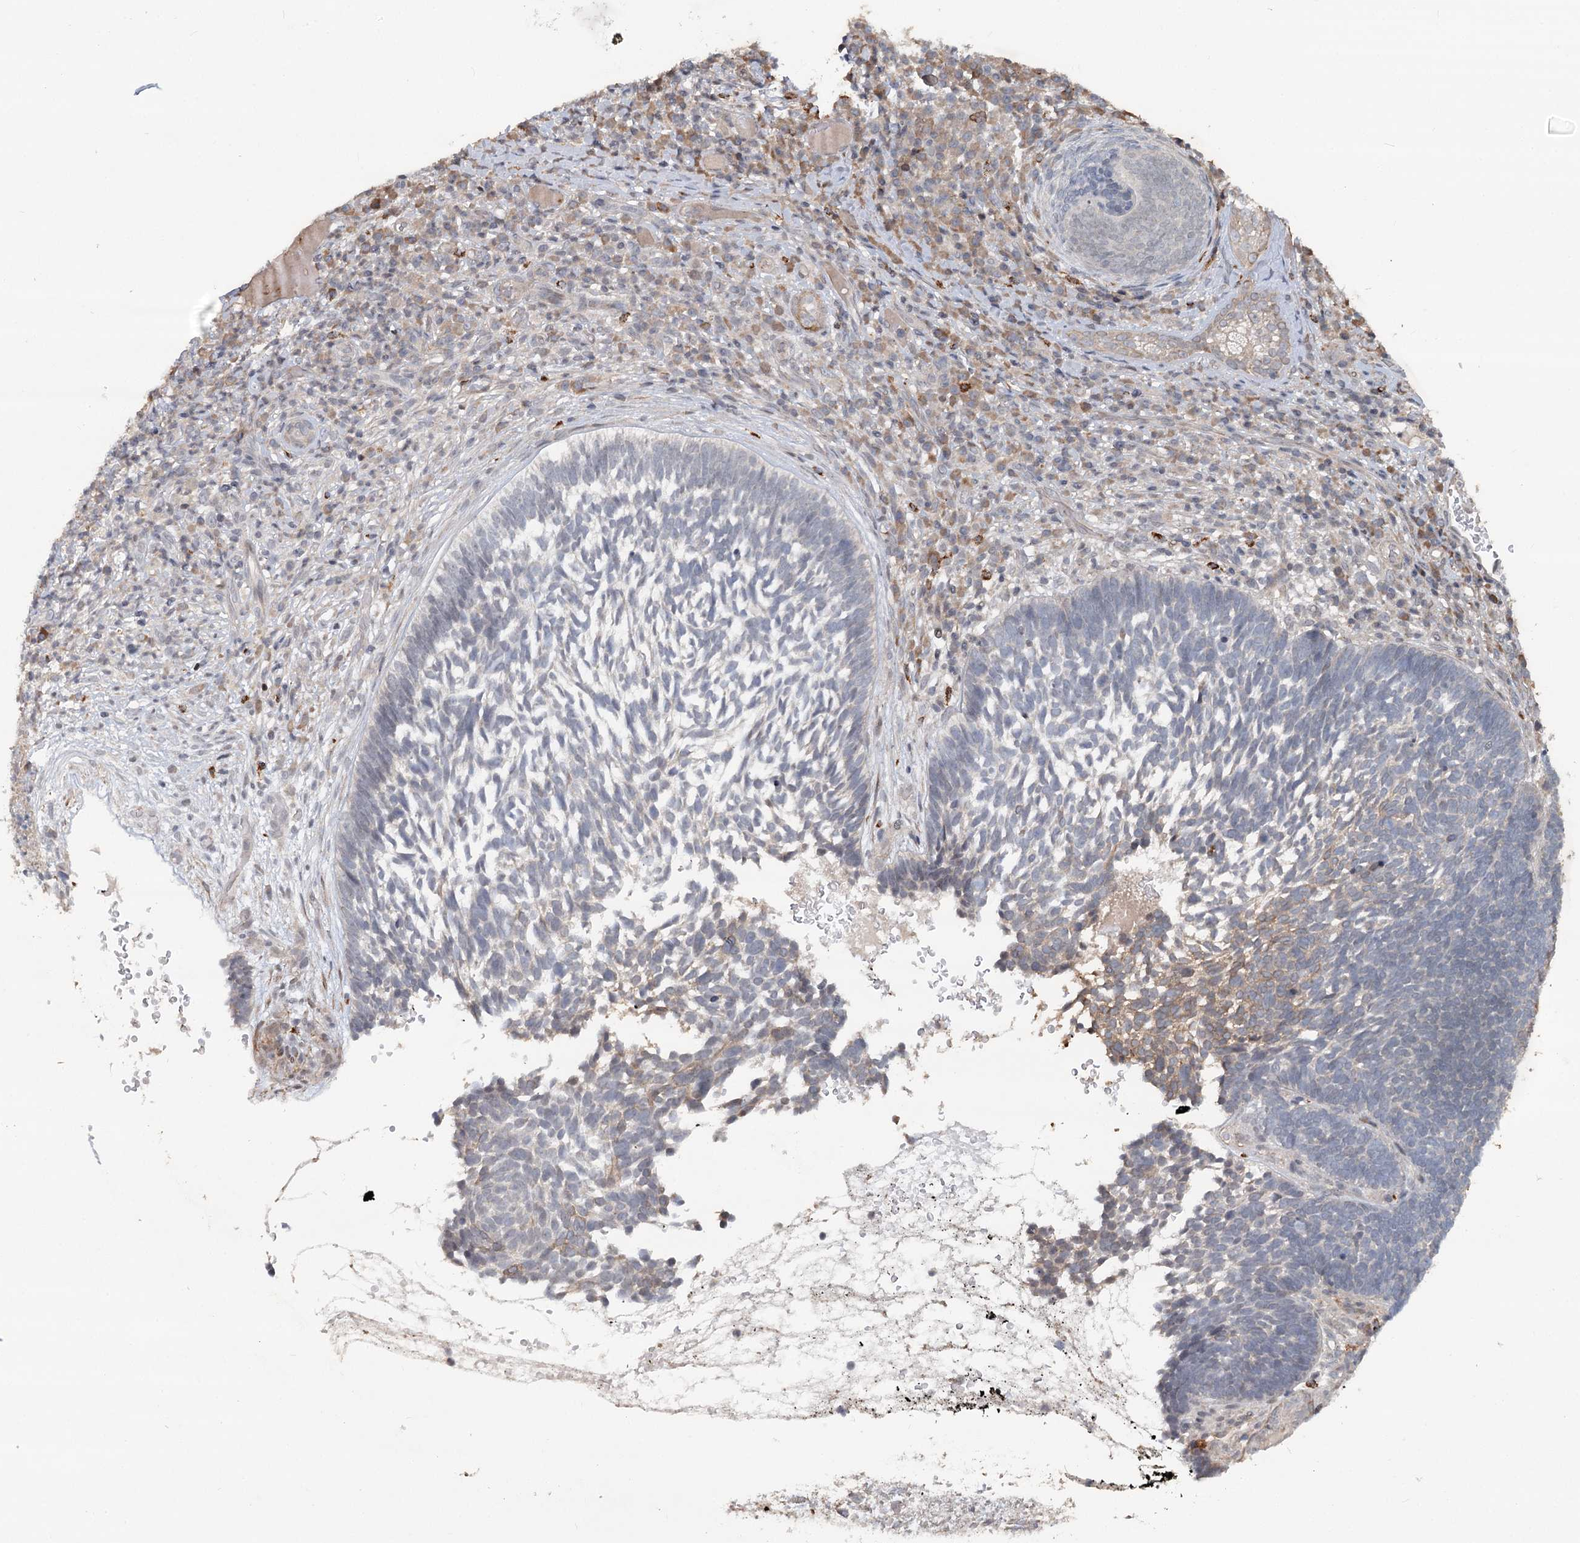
{"staining": {"intensity": "negative", "quantity": "none", "location": "none"}, "tissue": "skin cancer", "cell_type": "Tumor cells", "image_type": "cancer", "snomed": [{"axis": "morphology", "description": "Basal cell carcinoma"}, {"axis": "topography", "description": "Skin"}], "caption": "Basal cell carcinoma (skin) was stained to show a protein in brown. There is no significant expression in tumor cells.", "gene": "RNF111", "patient": {"sex": "male", "age": 88}}